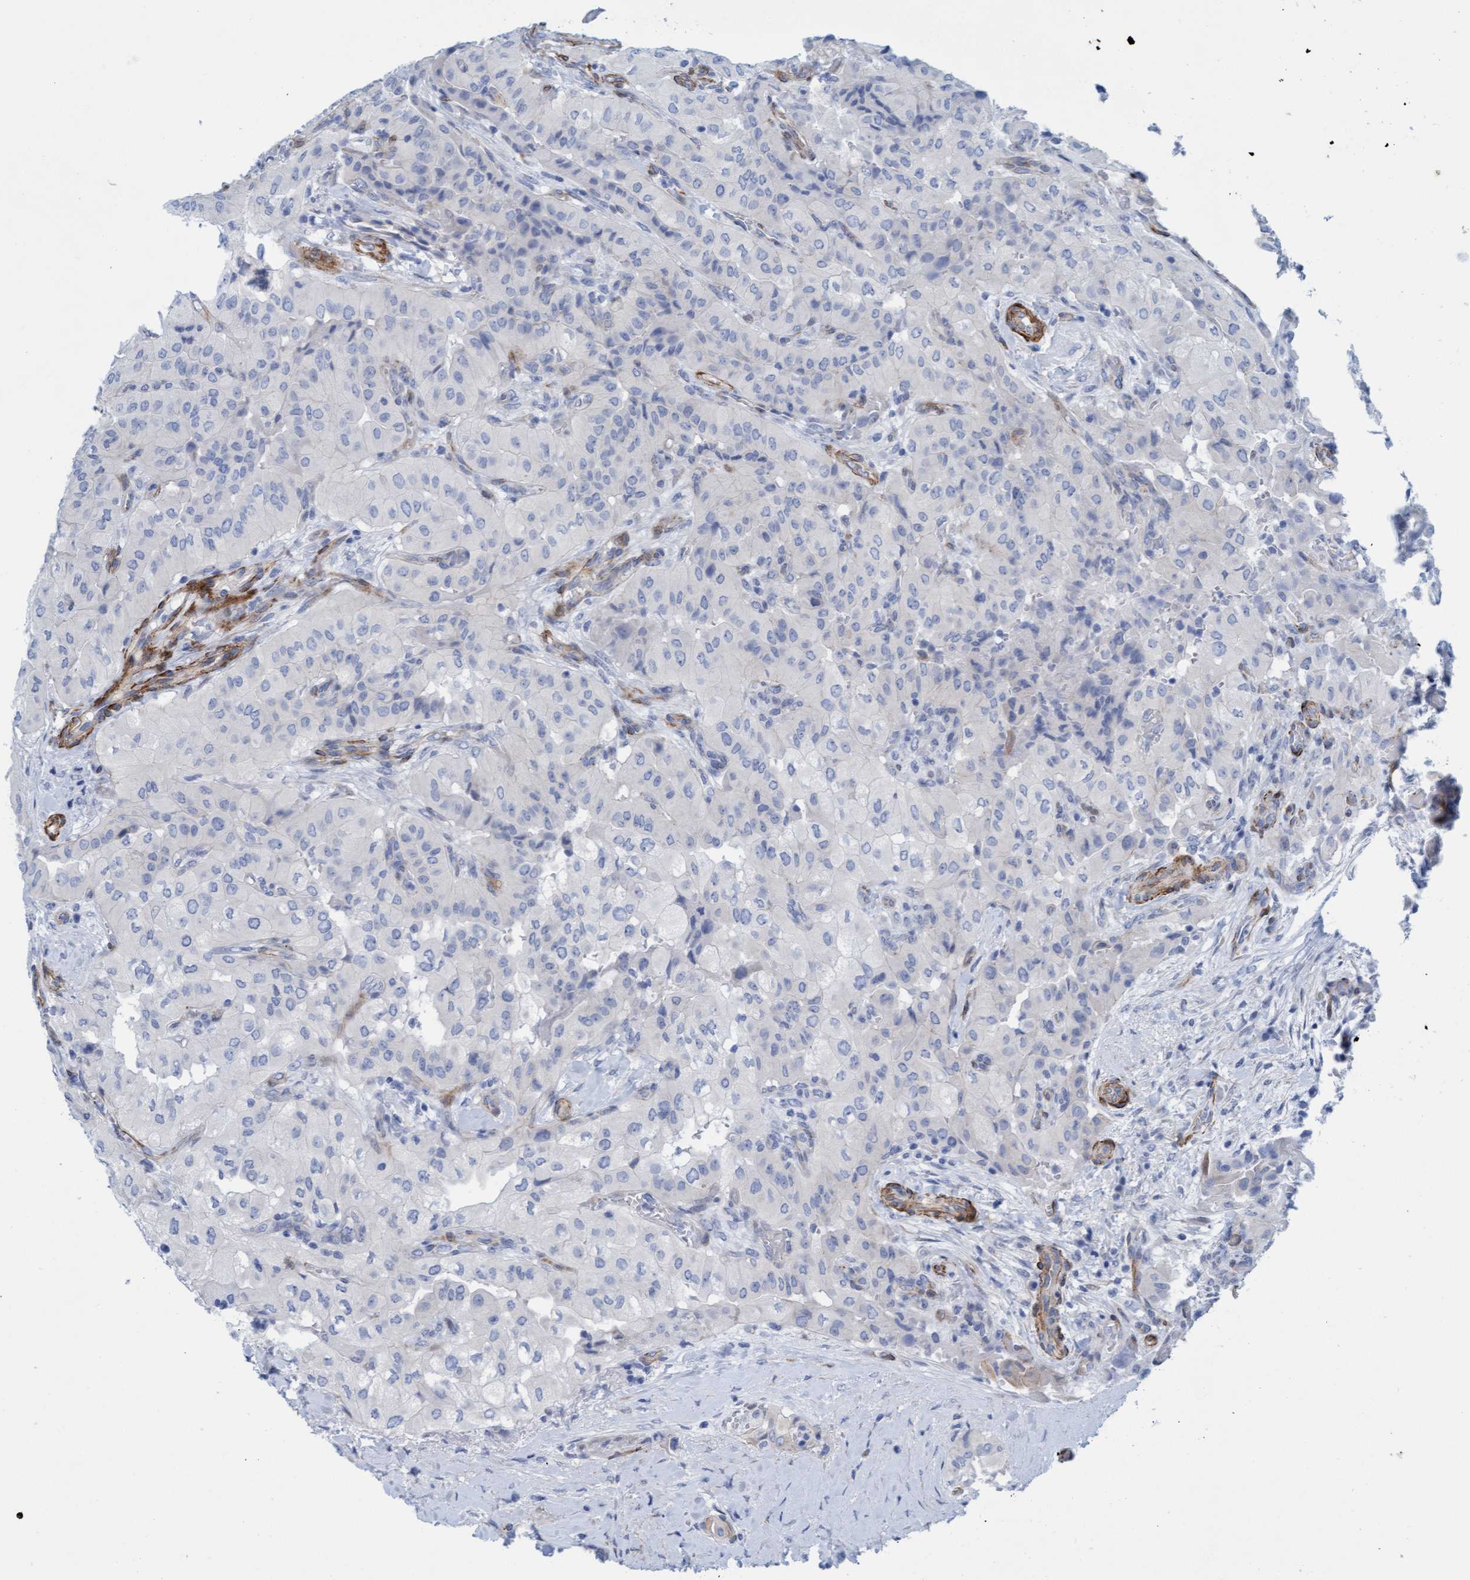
{"staining": {"intensity": "negative", "quantity": "none", "location": "none"}, "tissue": "thyroid cancer", "cell_type": "Tumor cells", "image_type": "cancer", "snomed": [{"axis": "morphology", "description": "Papillary adenocarcinoma, NOS"}, {"axis": "topography", "description": "Thyroid gland"}], "caption": "Immunohistochemistry (IHC) photomicrograph of papillary adenocarcinoma (thyroid) stained for a protein (brown), which shows no positivity in tumor cells.", "gene": "MTFR1", "patient": {"sex": "female", "age": 59}}